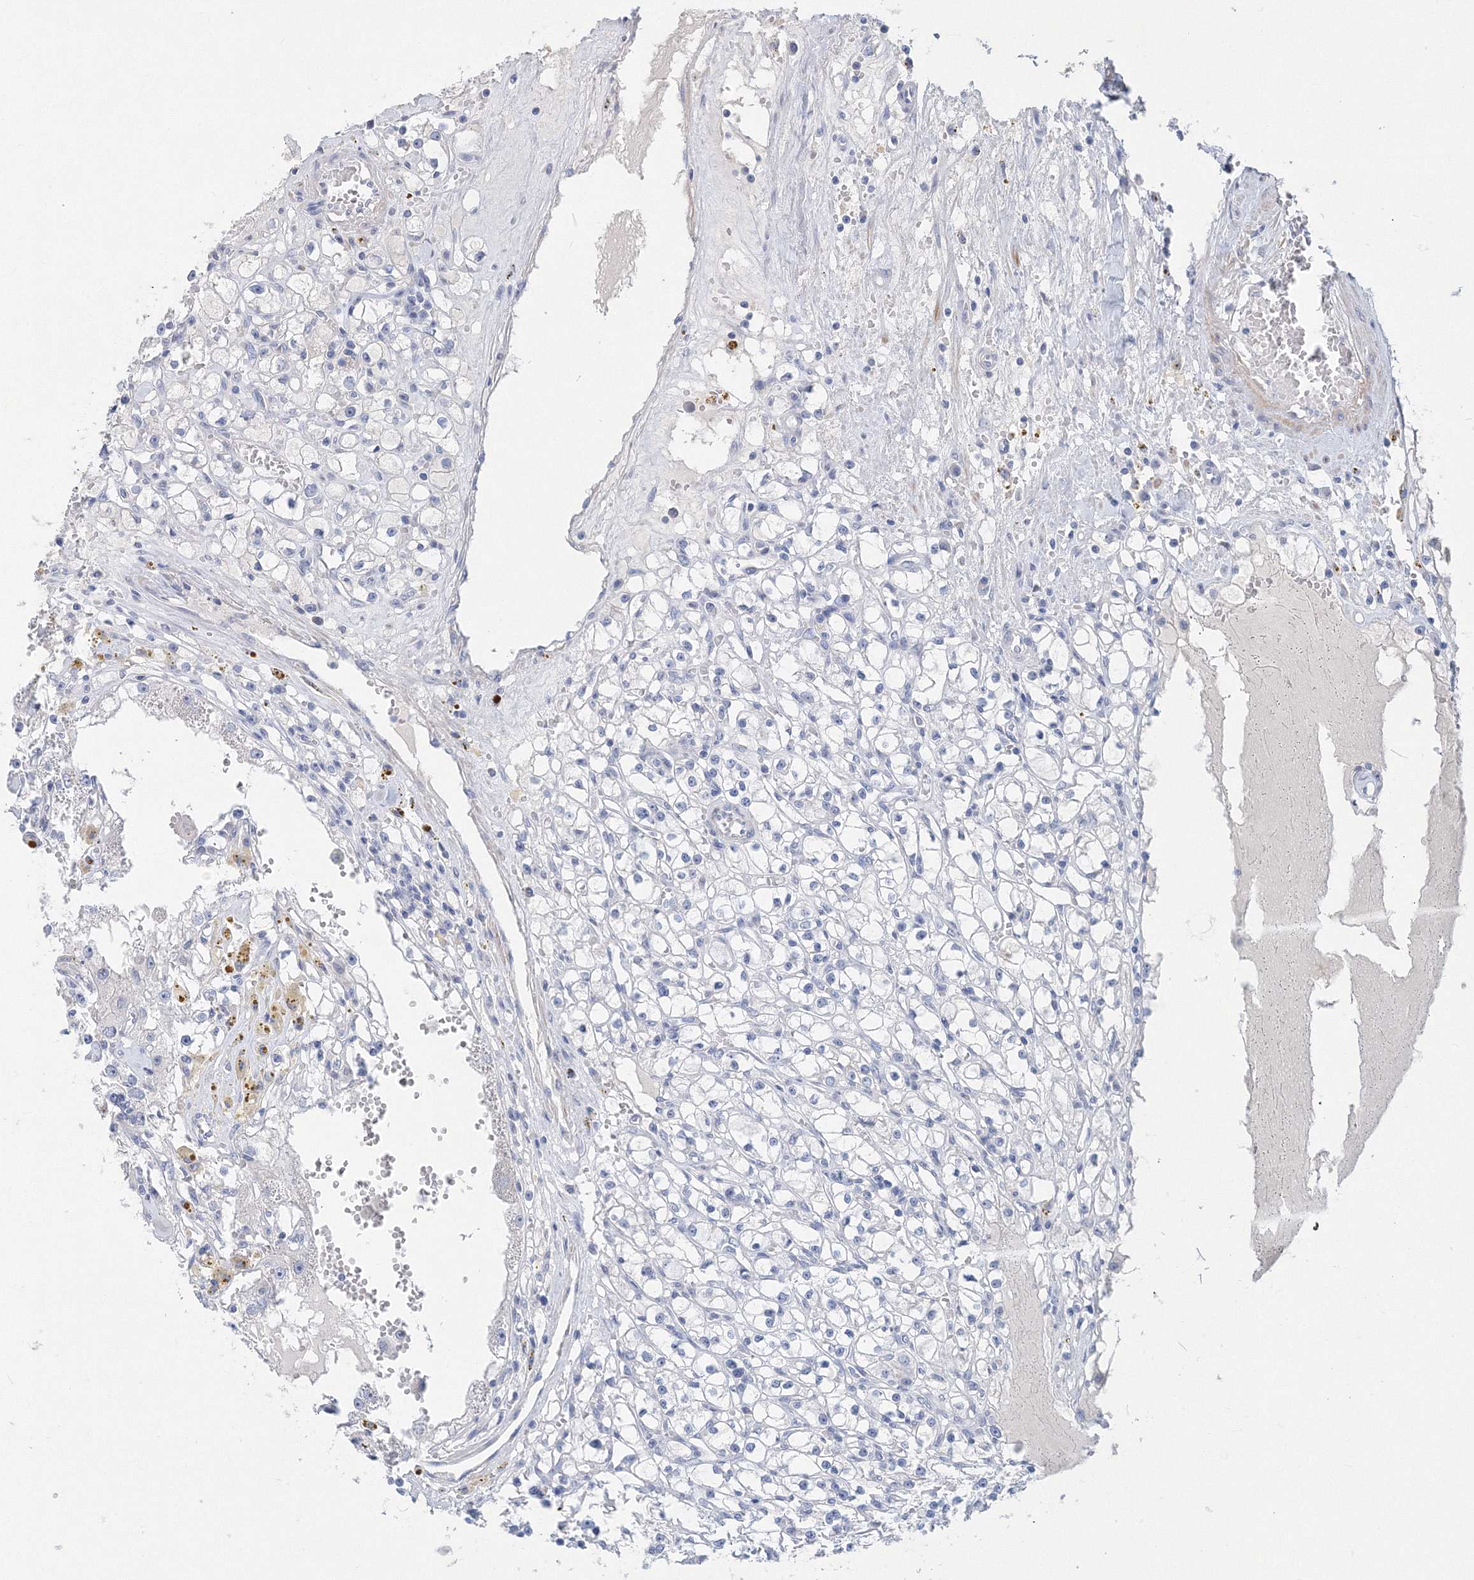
{"staining": {"intensity": "negative", "quantity": "none", "location": "none"}, "tissue": "renal cancer", "cell_type": "Tumor cells", "image_type": "cancer", "snomed": [{"axis": "morphology", "description": "Adenocarcinoma, NOS"}, {"axis": "topography", "description": "Kidney"}], "caption": "Micrograph shows no protein positivity in tumor cells of adenocarcinoma (renal) tissue. (Brightfield microscopy of DAB (3,3'-diaminobenzidine) IHC at high magnification).", "gene": "OSBPL6", "patient": {"sex": "male", "age": 56}}